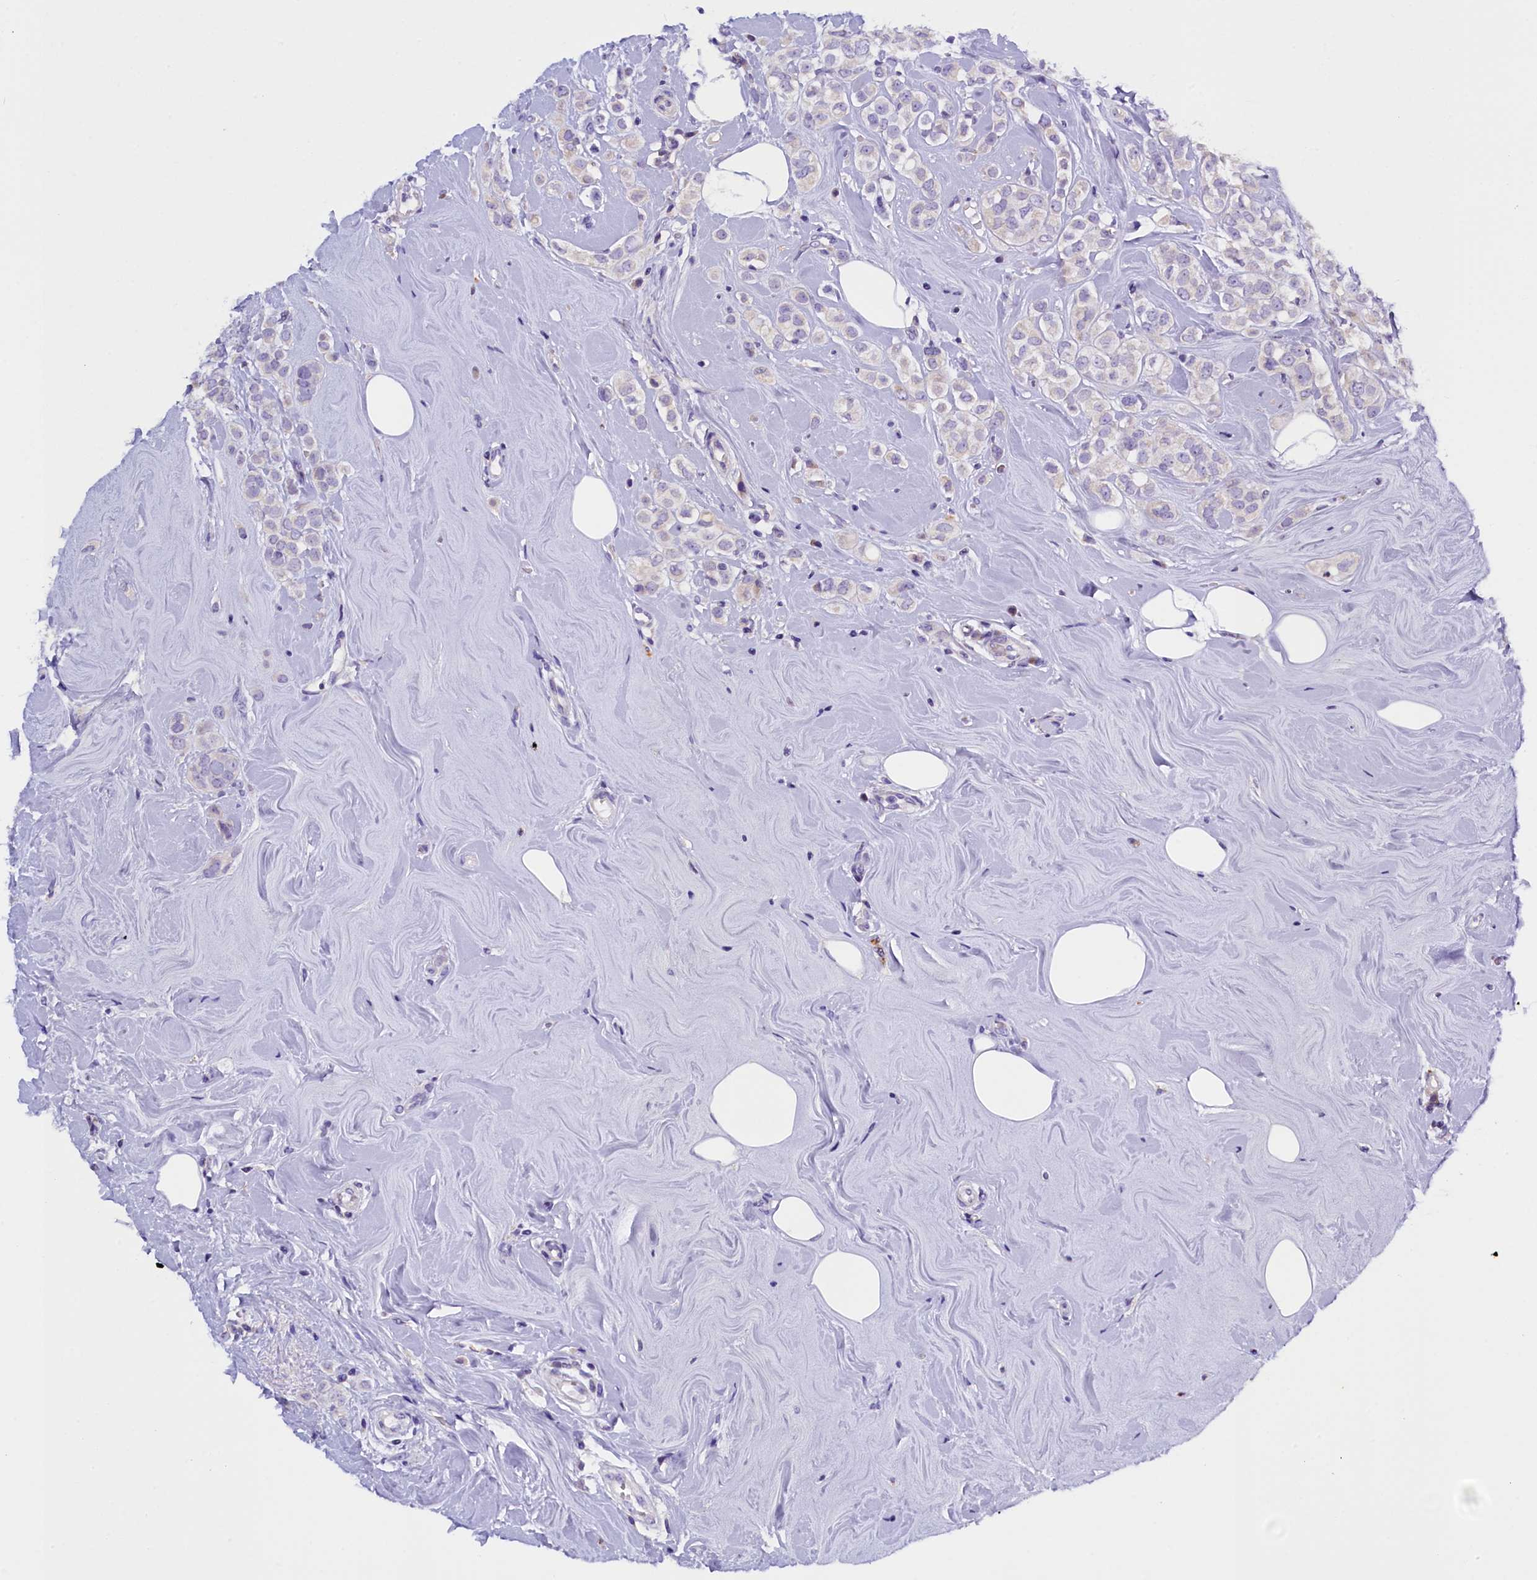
{"staining": {"intensity": "negative", "quantity": "none", "location": "none"}, "tissue": "breast cancer", "cell_type": "Tumor cells", "image_type": "cancer", "snomed": [{"axis": "morphology", "description": "Lobular carcinoma"}, {"axis": "topography", "description": "Breast"}], "caption": "Immunohistochemical staining of human breast cancer (lobular carcinoma) displays no significant staining in tumor cells.", "gene": "RTTN", "patient": {"sex": "female", "age": 47}}